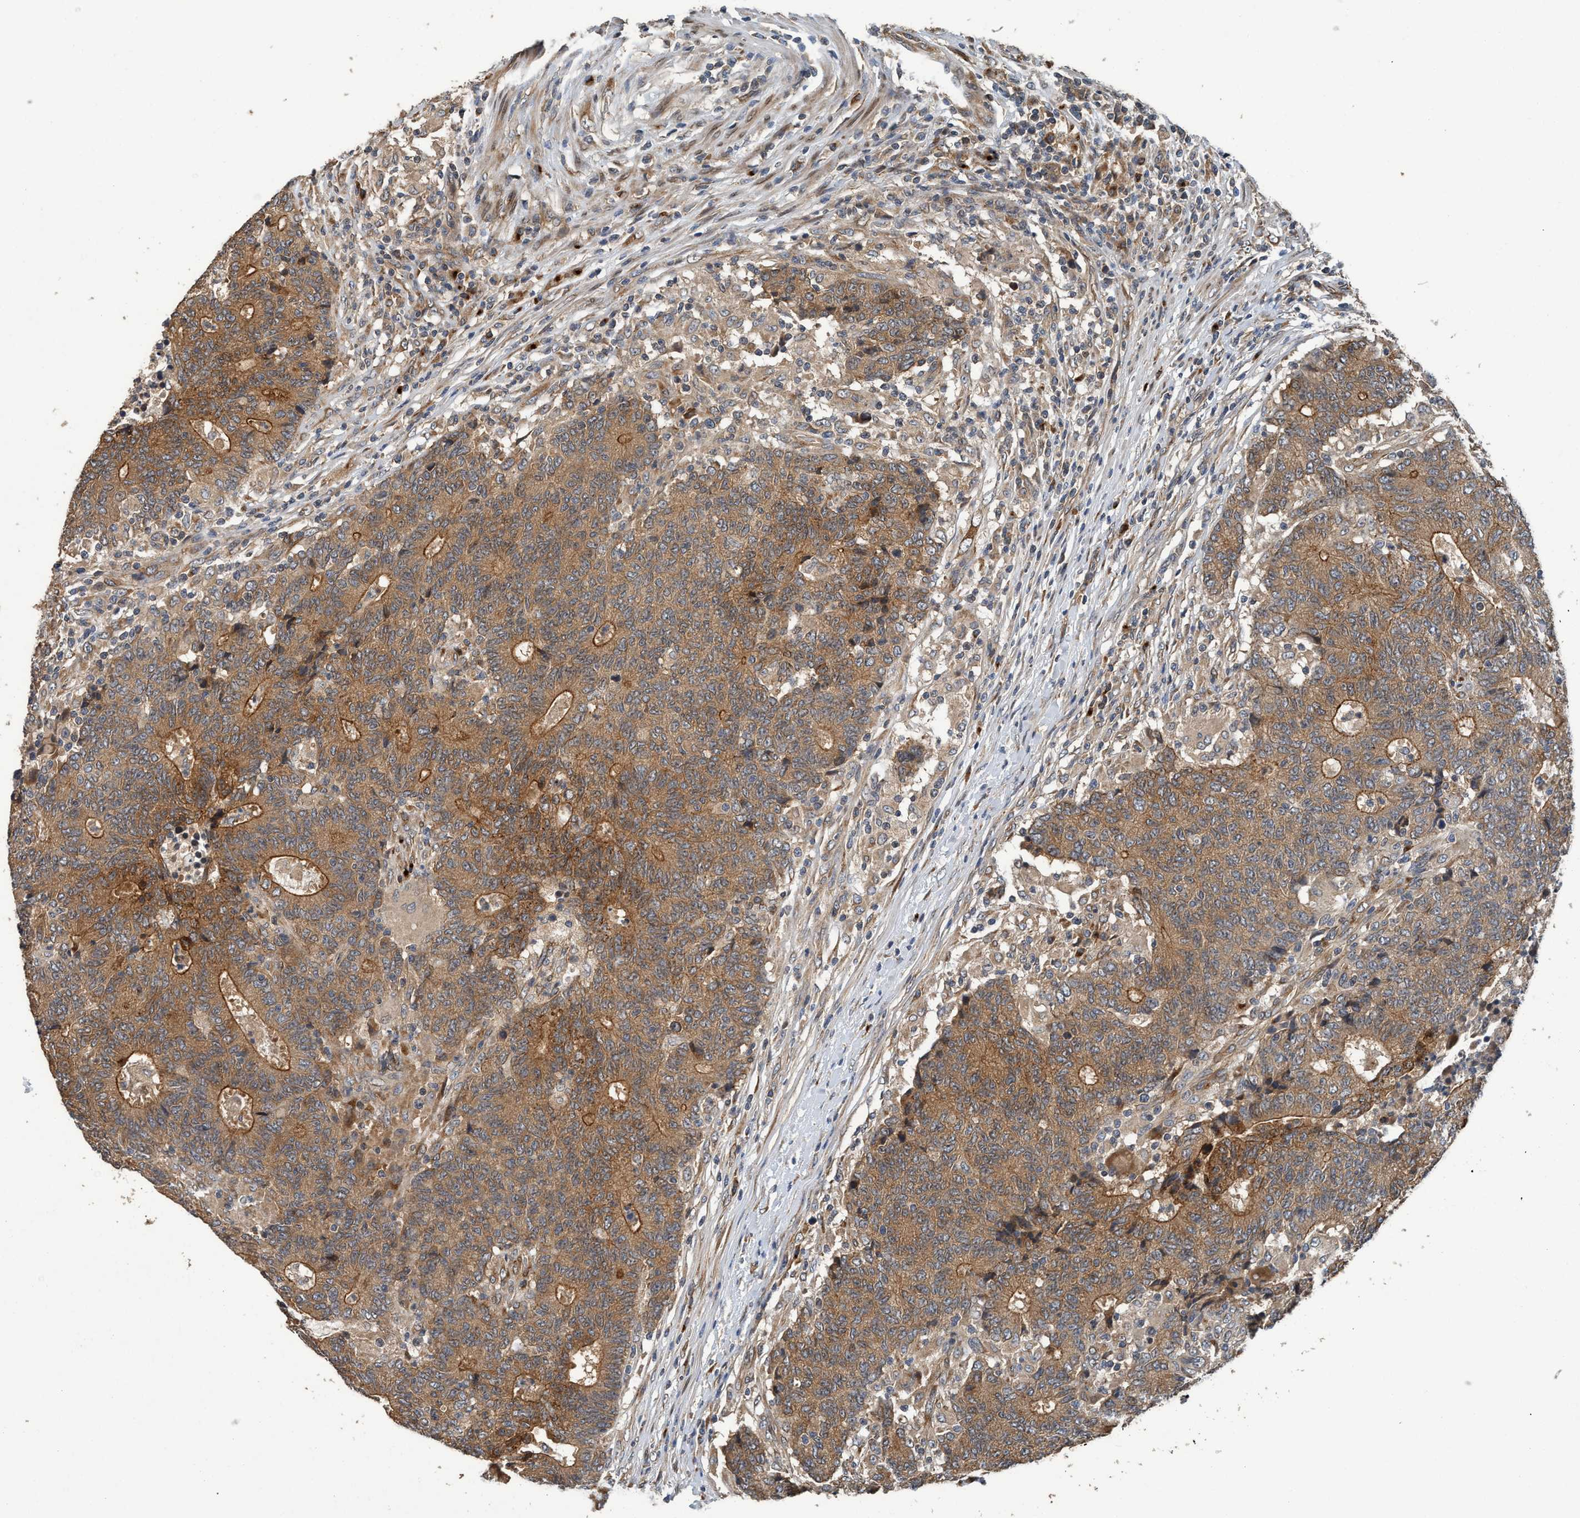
{"staining": {"intensity": "moderate", "quantity": ">75%", "location": "cytoplasmic/membranous"}, "tissue": "colorectal cancer", "cell_type": "Tumor cells", "image_type": "cancer", "snomed": [{"axis": "morphology", "description": "Normal tissue, NOS"}, {"axis": "morphology", "description": "Adenocarcinoma, NOS"}, {"axis": "topography", "description": "Colon"}], "caption": "Colorectal adenocarcinoma stained with DAB immunohistochemistry shows medium levels of moderate cytoplasmic/membranous staining in about >75% of tumor cells.", "gene": "MACC1", "patient": {"sex": "female", "age": 75}}